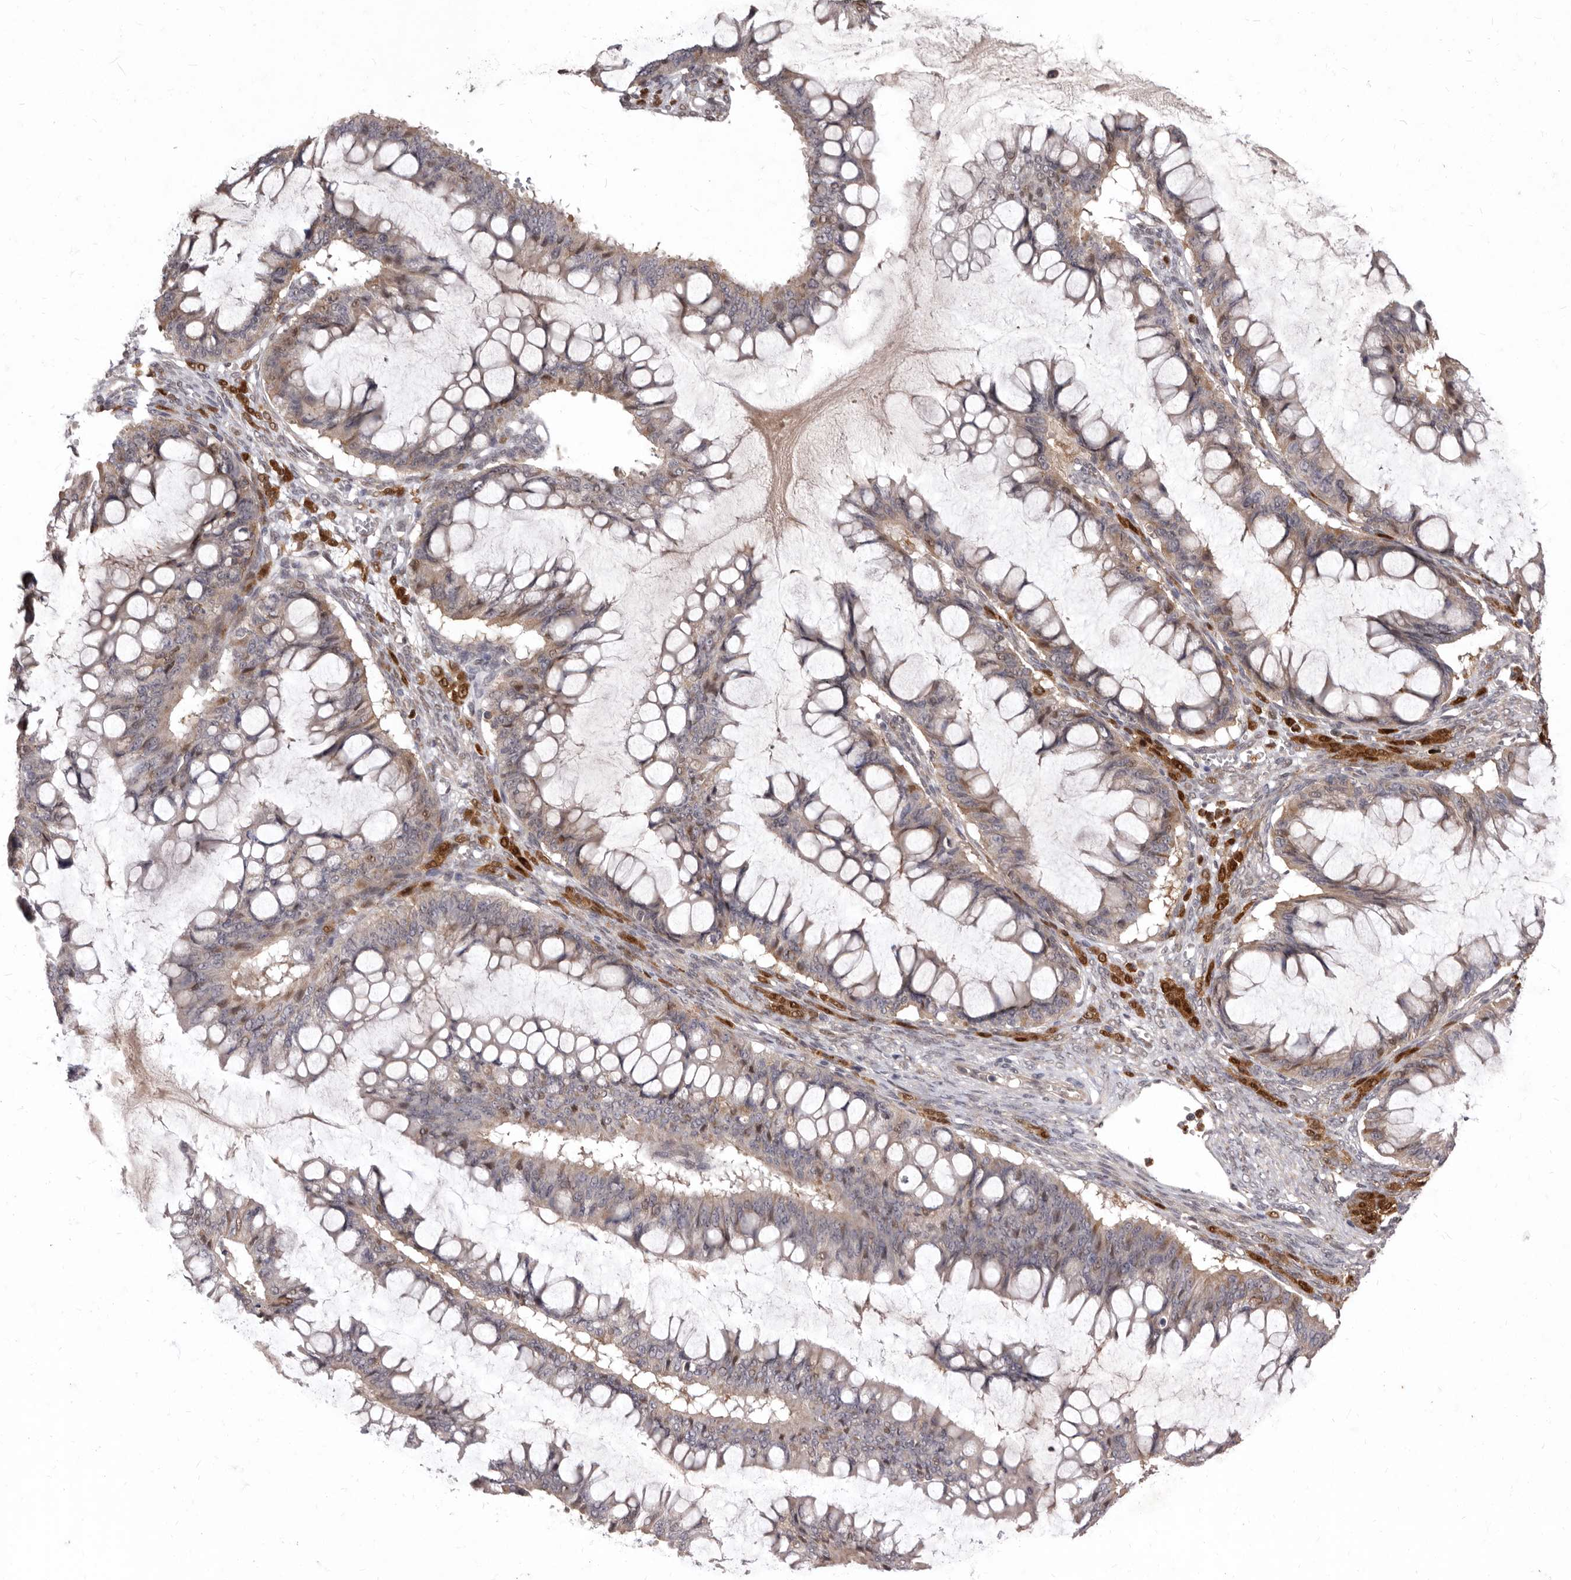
{"staining": {"intensity": "weak", "quantity": "<25%", "location": "cytoplasmic/membranous"}, "tissue": "ovarian cancer", "cell_type": "Tumor cells", "image_type": "cancer", "snomed": [{"axis": "morphology", "description": "Cystadenocarcinoma, mucinous, NOS"}, {"axis": "topography", "description": "Ovary"}], "caption": "Ovarian mucinous cystadenocarcinoma was stained to show a protein in brown. There is no significant positivity in tumor cells. (DAB IHC visualized using brightfield microscopy, high magnification).", "gene": "ACLY", "patient": {"sex": "female", "age": 73}}